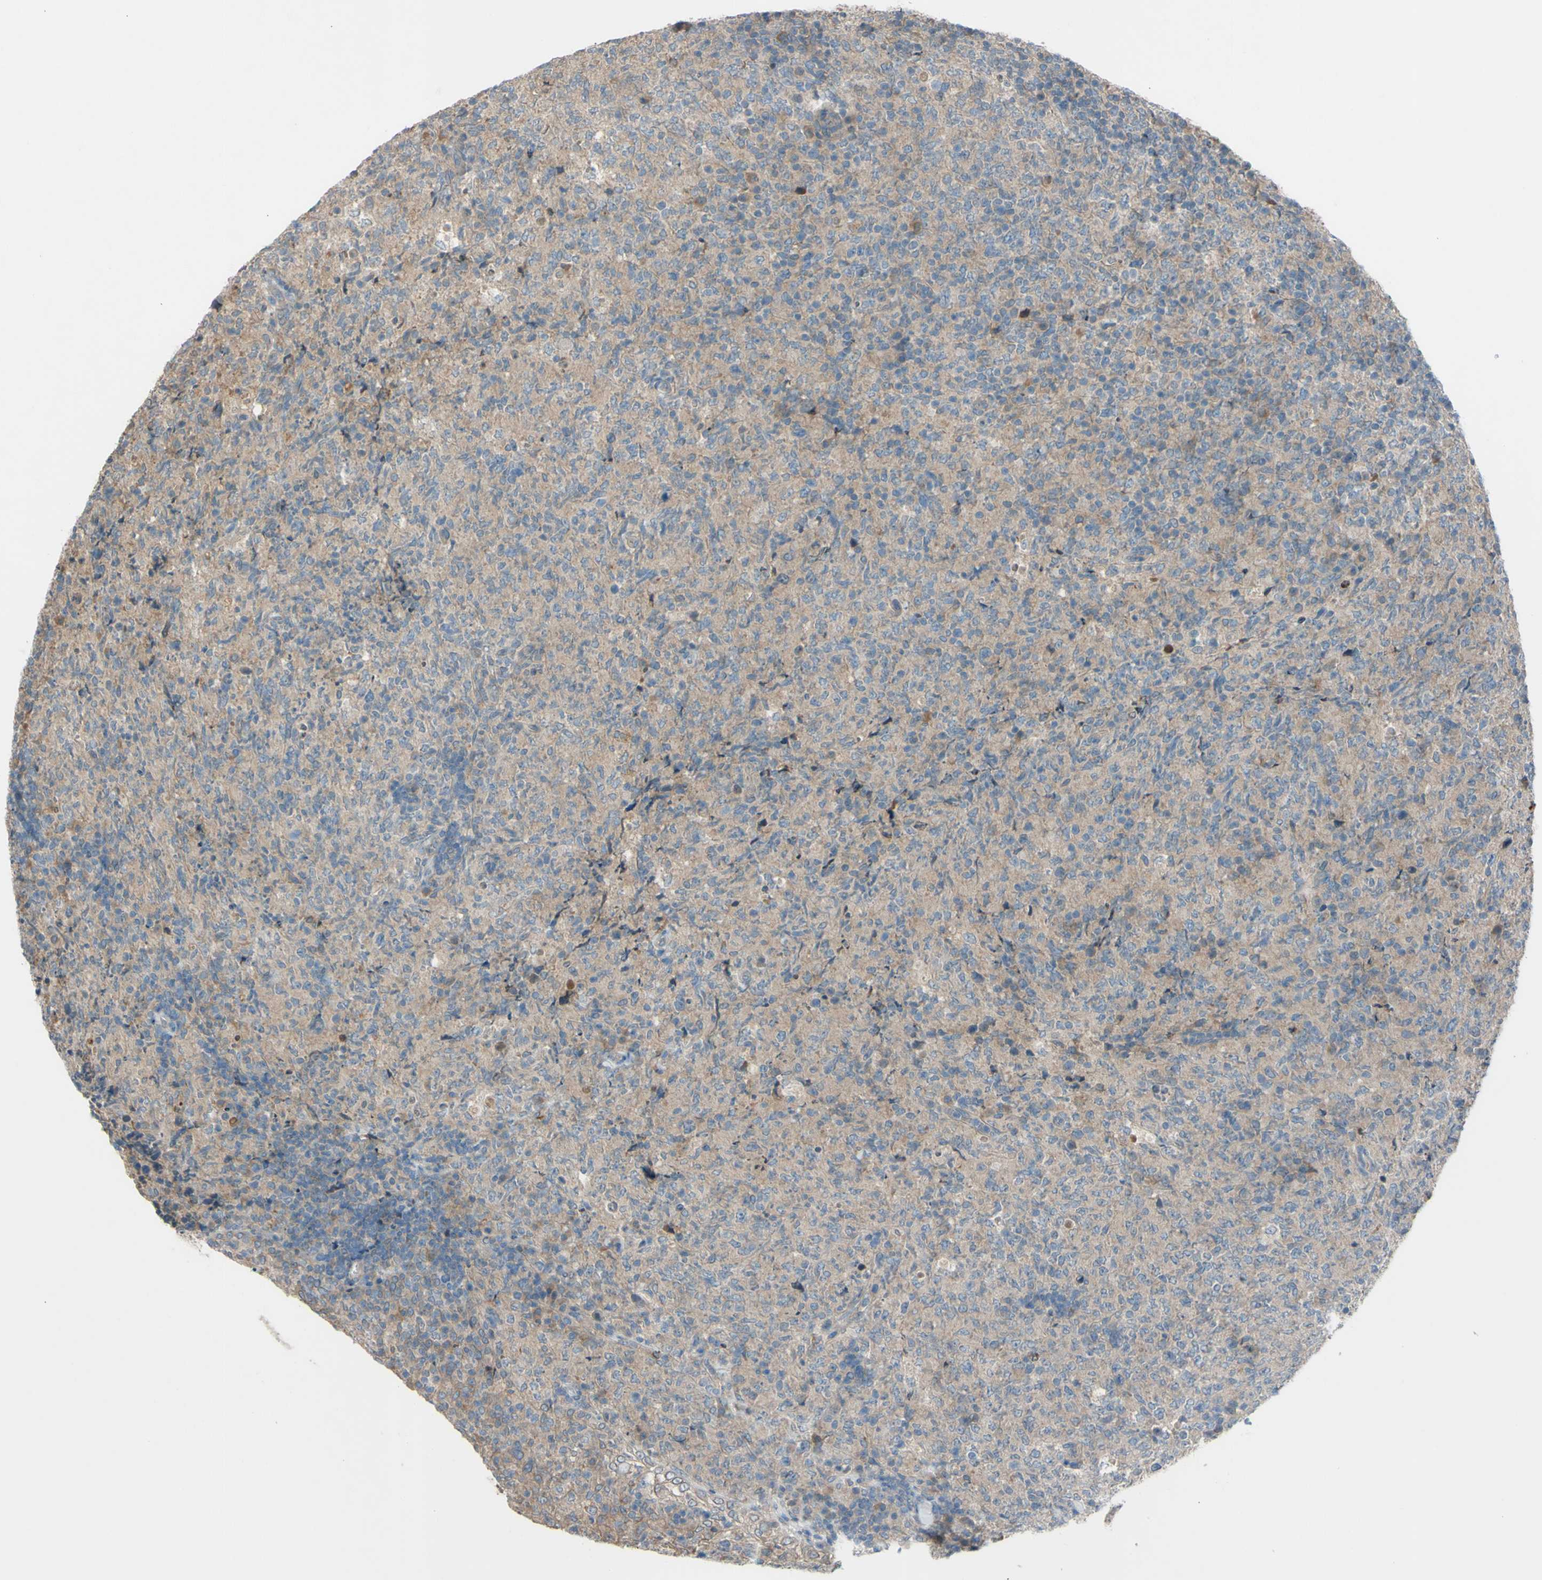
{"staining": {"intensity": "weak", "quantity": ">75%", "location": "cytoplasmic/membranous"}, "tissue": "lymphoma", "cell_type": "Tumor cells", "image_type": "cancer", "snomed": [{"axis": "morphology", "description": "Malignant lymphoma, non-Hodgkin's type, High grade"}, {"axis": "topography", "description": "Tonsil"}], "caption": "A photomicrograph showing weak cytoplasmic/membranous expression in approximately >75% of tumor cells in malignant lymphoma, non-Hodgkin's type (high-grade), as visualized by brown immunohistochemical staining.", "gene": "AFP", "patient": {"sex": "female", "age": 36}}